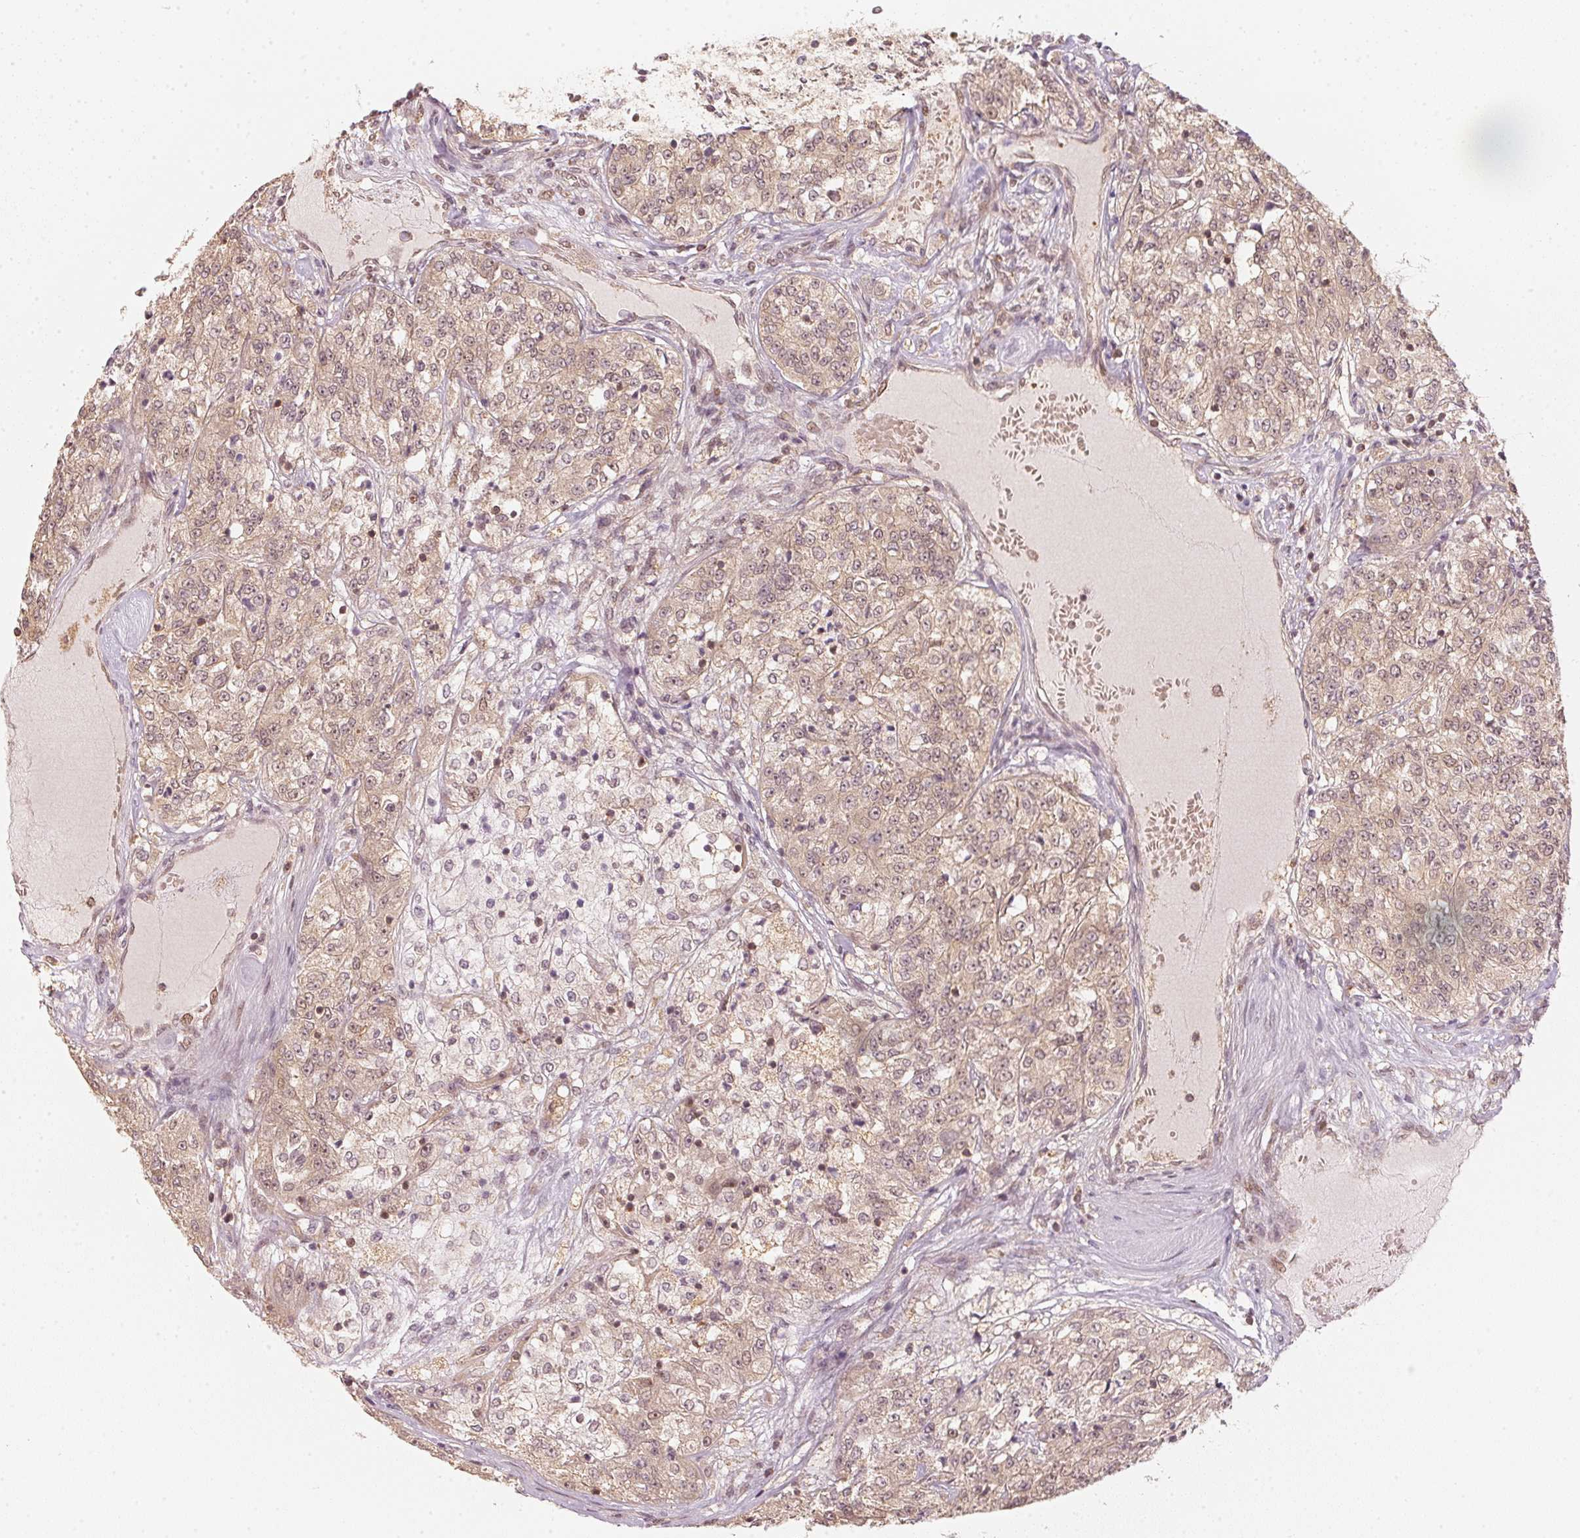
{"staining": {"intensity": "weak", "quantity": ">75%", "location": "cytoplasmic/membranous,nuclear"}, "tissue": "renal cancer", "cell_type": "Tumor cells", "image_type": "cancer", "snomed": [{"axis": "morphology", "description": "Adenocarcinoma, NOS"}, {"axis": "topography", "description": "Kidney"}], "caption": "Immunohistochemistry (IHC) (DAB) staining of renal cancer (adenocarcinoma) reveals weak cytoplasmic/membranous and nuclear protein positivity in approximately >75% of tumor cells.", "gene": "UBE2L3", "patient": {"sex": "female", "age": 63}}